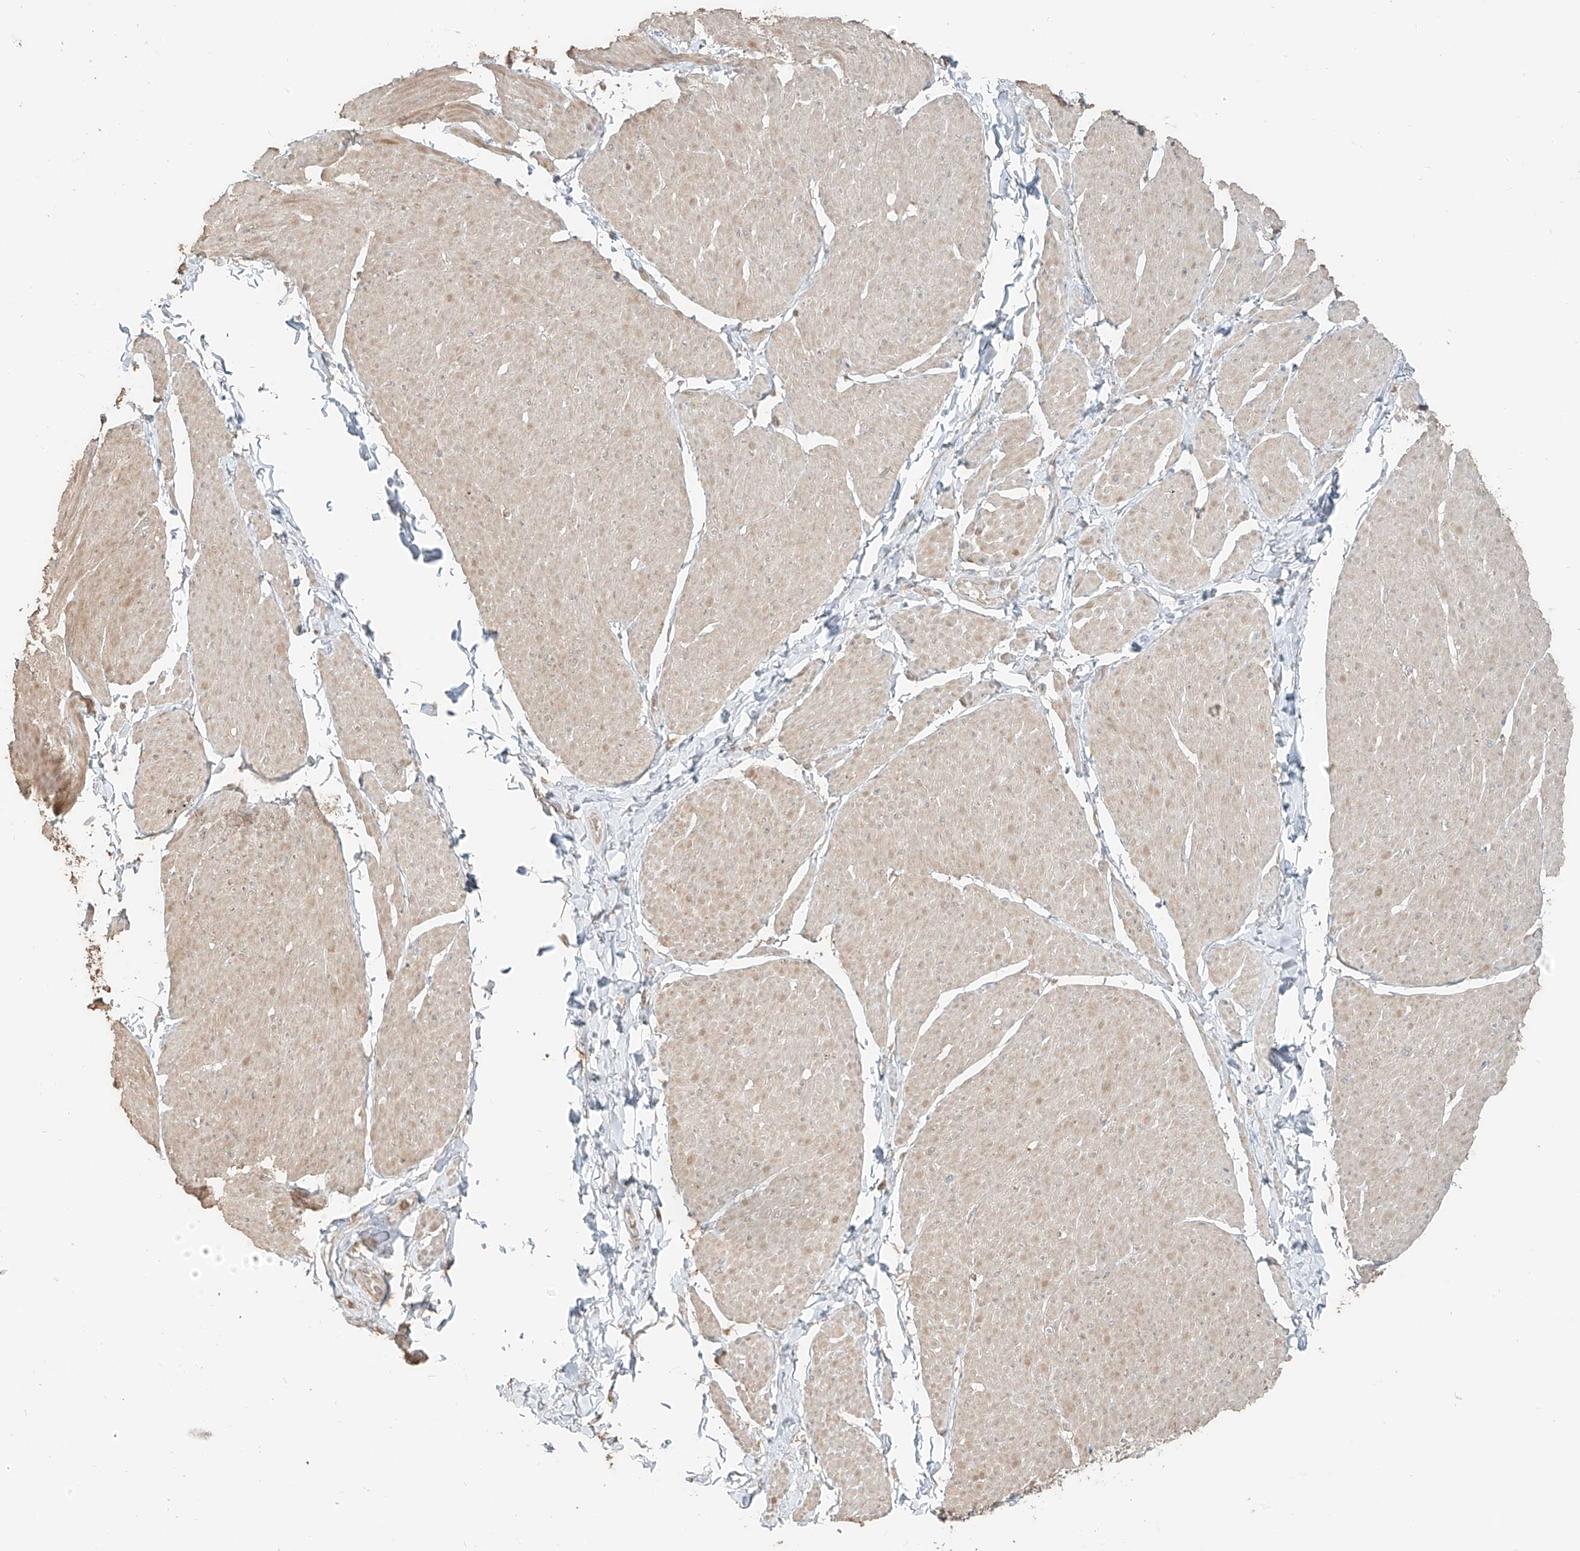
{"staining": {"intensity": "weak", "quantity": "25%-75%", "location": "cytoplasmic/membranous"}, "tissue": "smooth muscle", "cell_type": "Smooth muscle cells", "image_type": "normal", "snomed": [{"axis": "morphology", "description": "Urothelial carcinoma, High grade"}, {"axis": "topography", "description": "Urinary bladder"}], "caption": "Smooth muscle stained for a protein (brown) shows weak cytoplasmic/membranous positive staining in approximately 25%-75% of smooth muscle cells.", "gene": "RFTN2", "patient": {"sex": "male", "age": 46}}